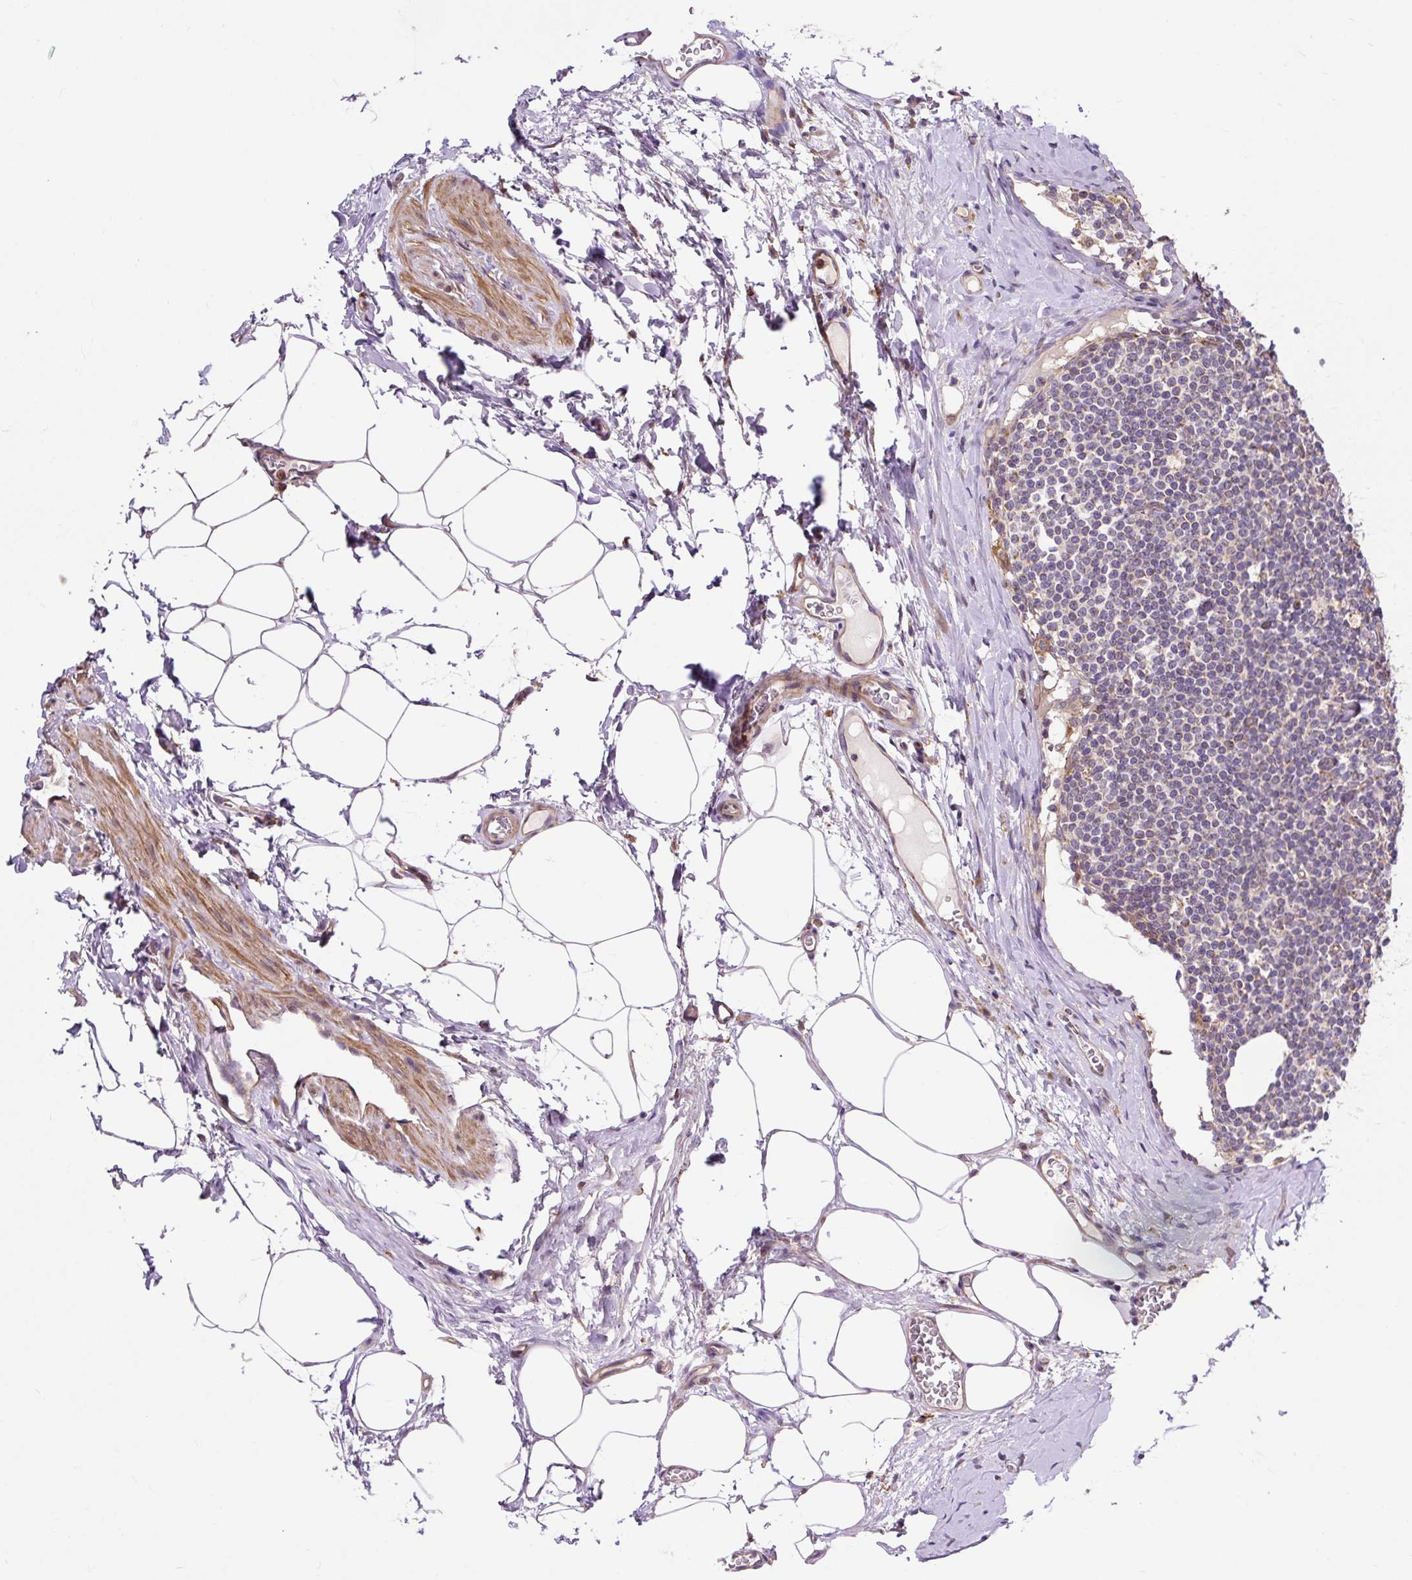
{"staining": {"intensity": "moderate", "quantity": "25%-75%", "location": "cytoplasmic/membranous"}, "tissue": "lymph node", "cell_type": "Germinal center cells", "image_type": "normal", "snomed": [{"axis": "morphology", "description": "Normal tissue, NOS"}, {"axis": "topography", "description": "Lymph node"}], "caption": "An image of lymph node stained for a protein displays moderate cytoplasmic/membranous brown staining in germinal center cells.", "gene": "TRIAP1", "patient": {"sex": "female", "age": 59}}